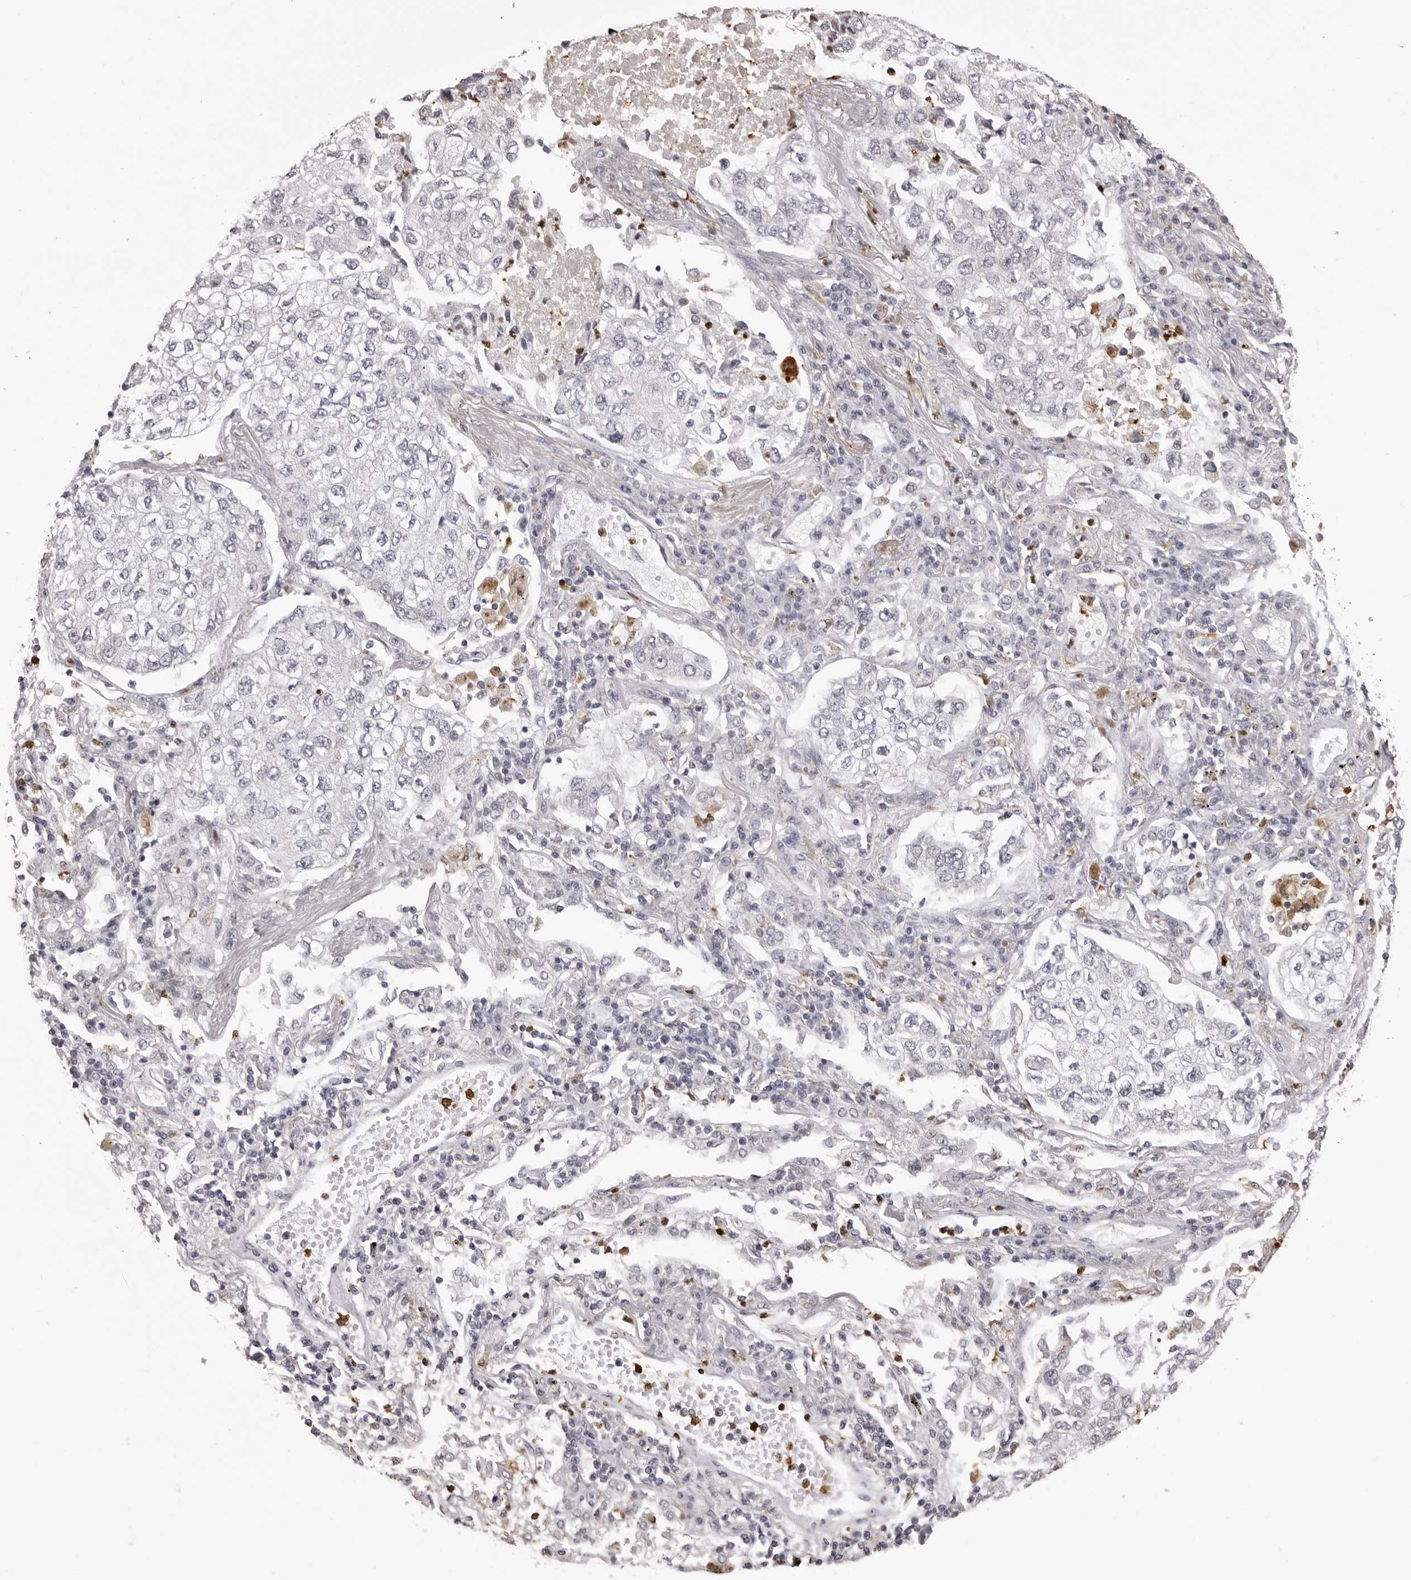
{"staining": {"intensity": "negative", "quantity": "none", "location": "none"}, "tissue": "lung cancer", "cell_type": "Tumor cells", "image_type": "cancer", "snomed": [{"axis": "morphology", "description": "Adenocarcinoma, NOS"}, {"axis": "topography", "description": "Lung"}], "caption": "Tumor cells are negative for brown protein staining in adenocarcinoma (lung).", "gene": "IL31", "patient": {"sex": "male", "age": 63}}